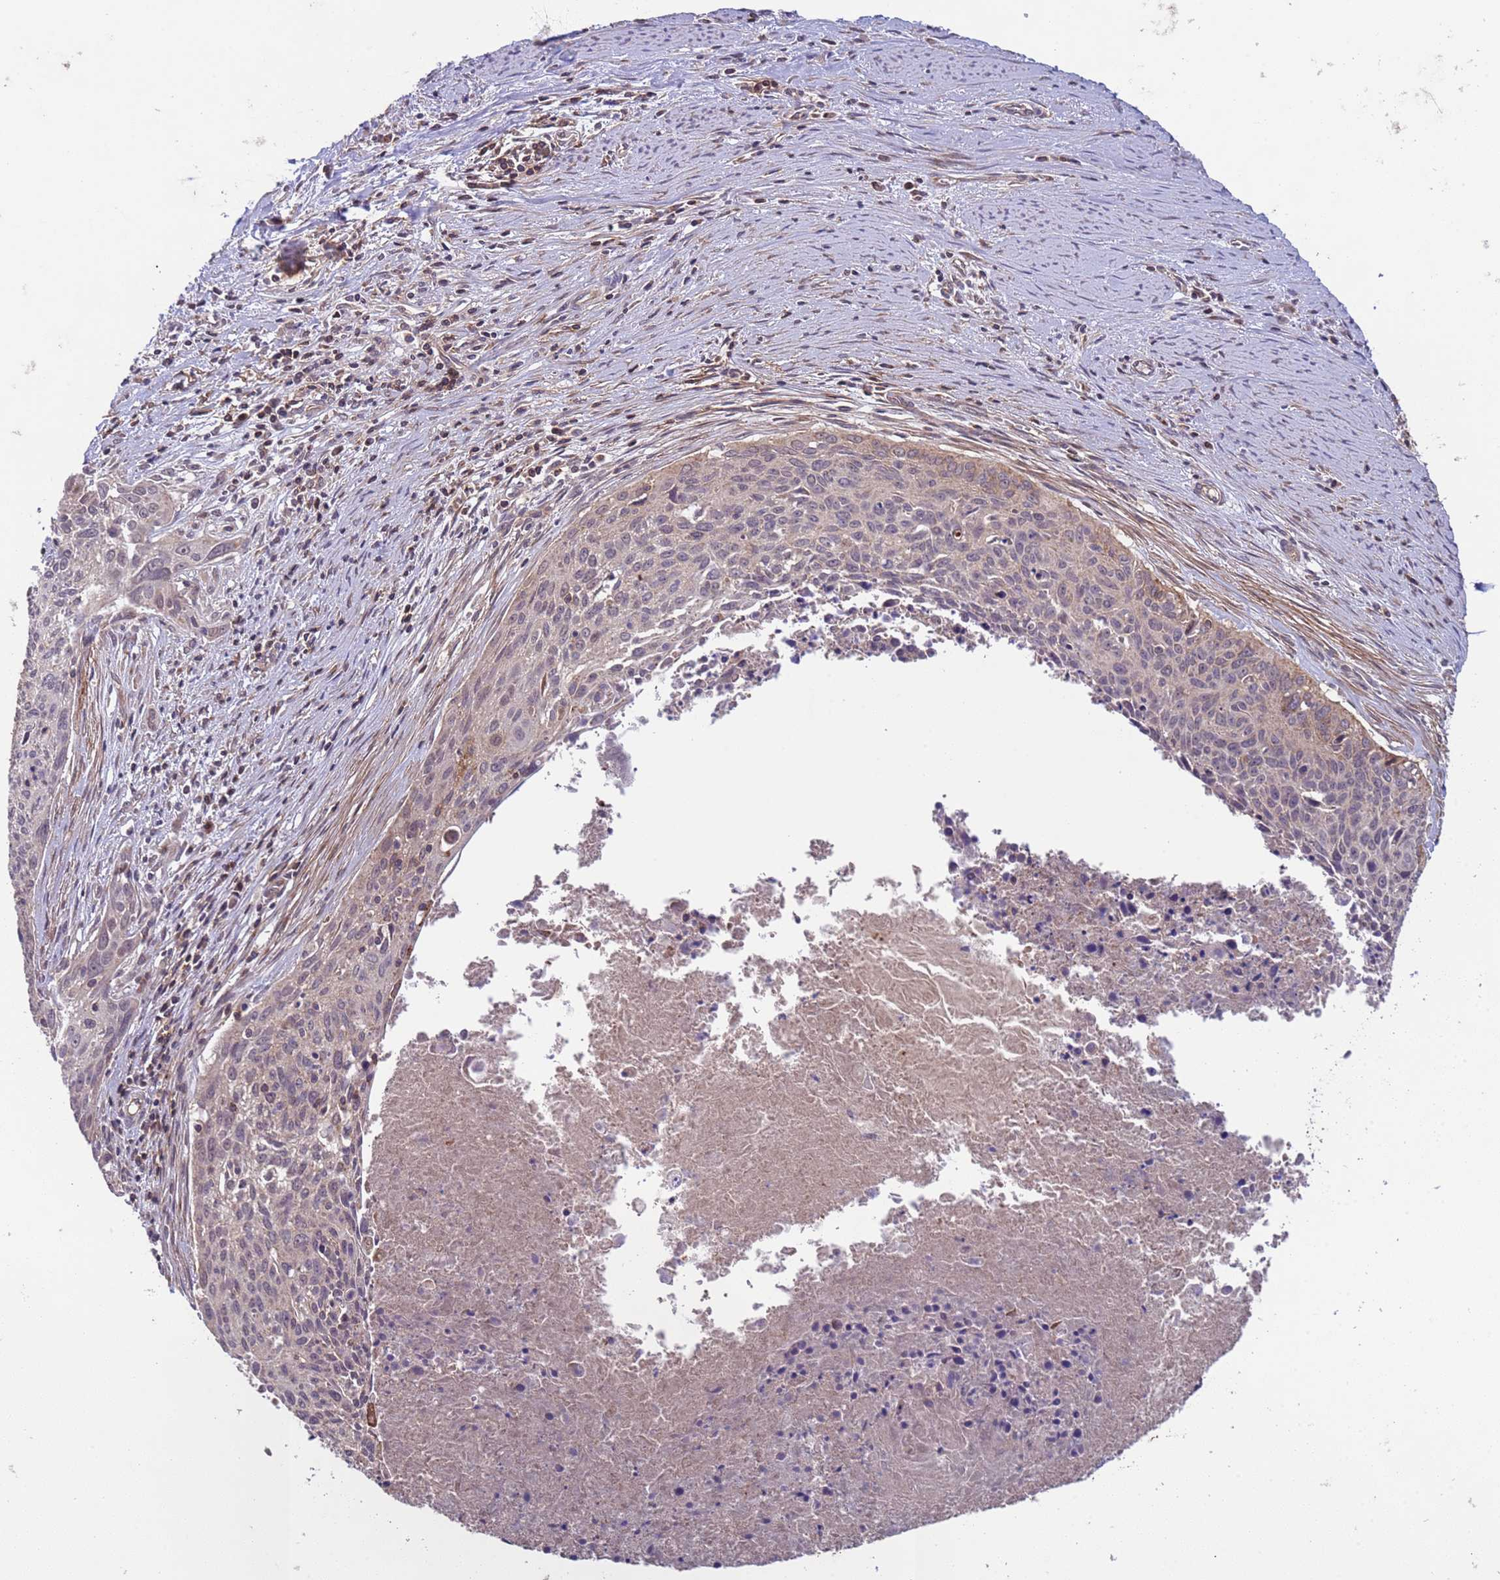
{"staining": {"intensity": "weak", "quantity": "<25%", "location": "cytoplasmic/membranous"}, "tissue": "cervical cancer", "cell_type": "Tumor cells", "image_type": "cancer", "snomed": [{"axis": "morphology", "description": "Squamous cell carcinoma, NOS"}, {"axis": "topography", "description": "Cervix"}], "caption": "A histopathology image of human cervical squamous cell carcinoma is negative for staining in tumor cells. (DAB immunohistochemistry (IHC), high magnification).", "gene": "ACAD8", "patient": {"sex": "female", "age": 55}}